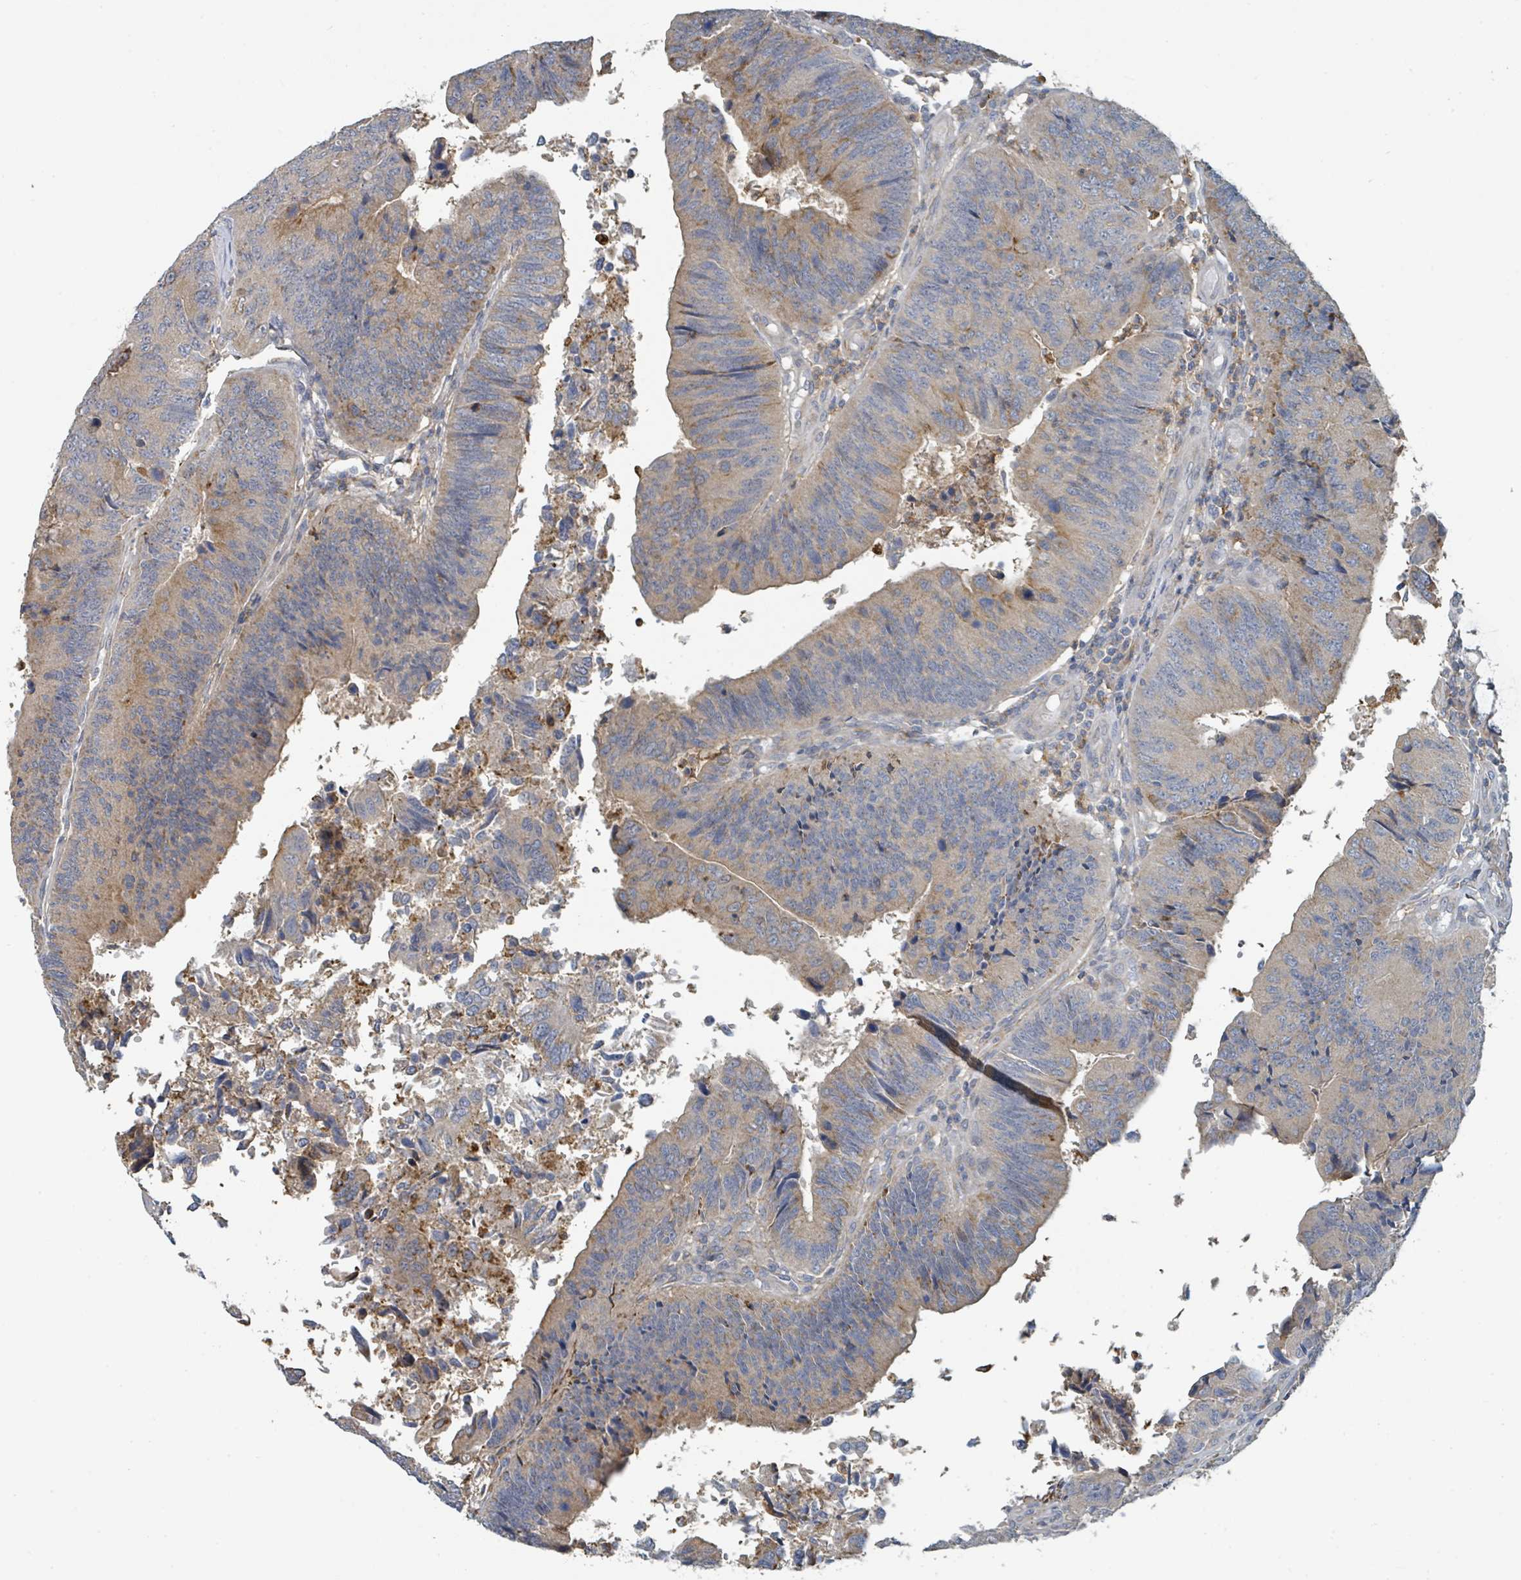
{"staining": {"intensity": "weak", "quantity": "25%-75%", "location": "cytoplasmic/membranous"}, "tissue": "colorectal cancer", "cell_type": "Tumor cells", "image_type": "cancer", "snomed": [{"axis": "morphology", "description": "Adenocarcinoma, NOS"}, {"axis": "topography", "description": "Colon"}], "caption": "Brown immunohistochemical staining in colorectal cancer reveals weak cytoplasmic/membranous staining in approximately 25%-75% of tumor cells.", "gene": "LRRC42", "patient": {"sex": "female", "age": 67}}